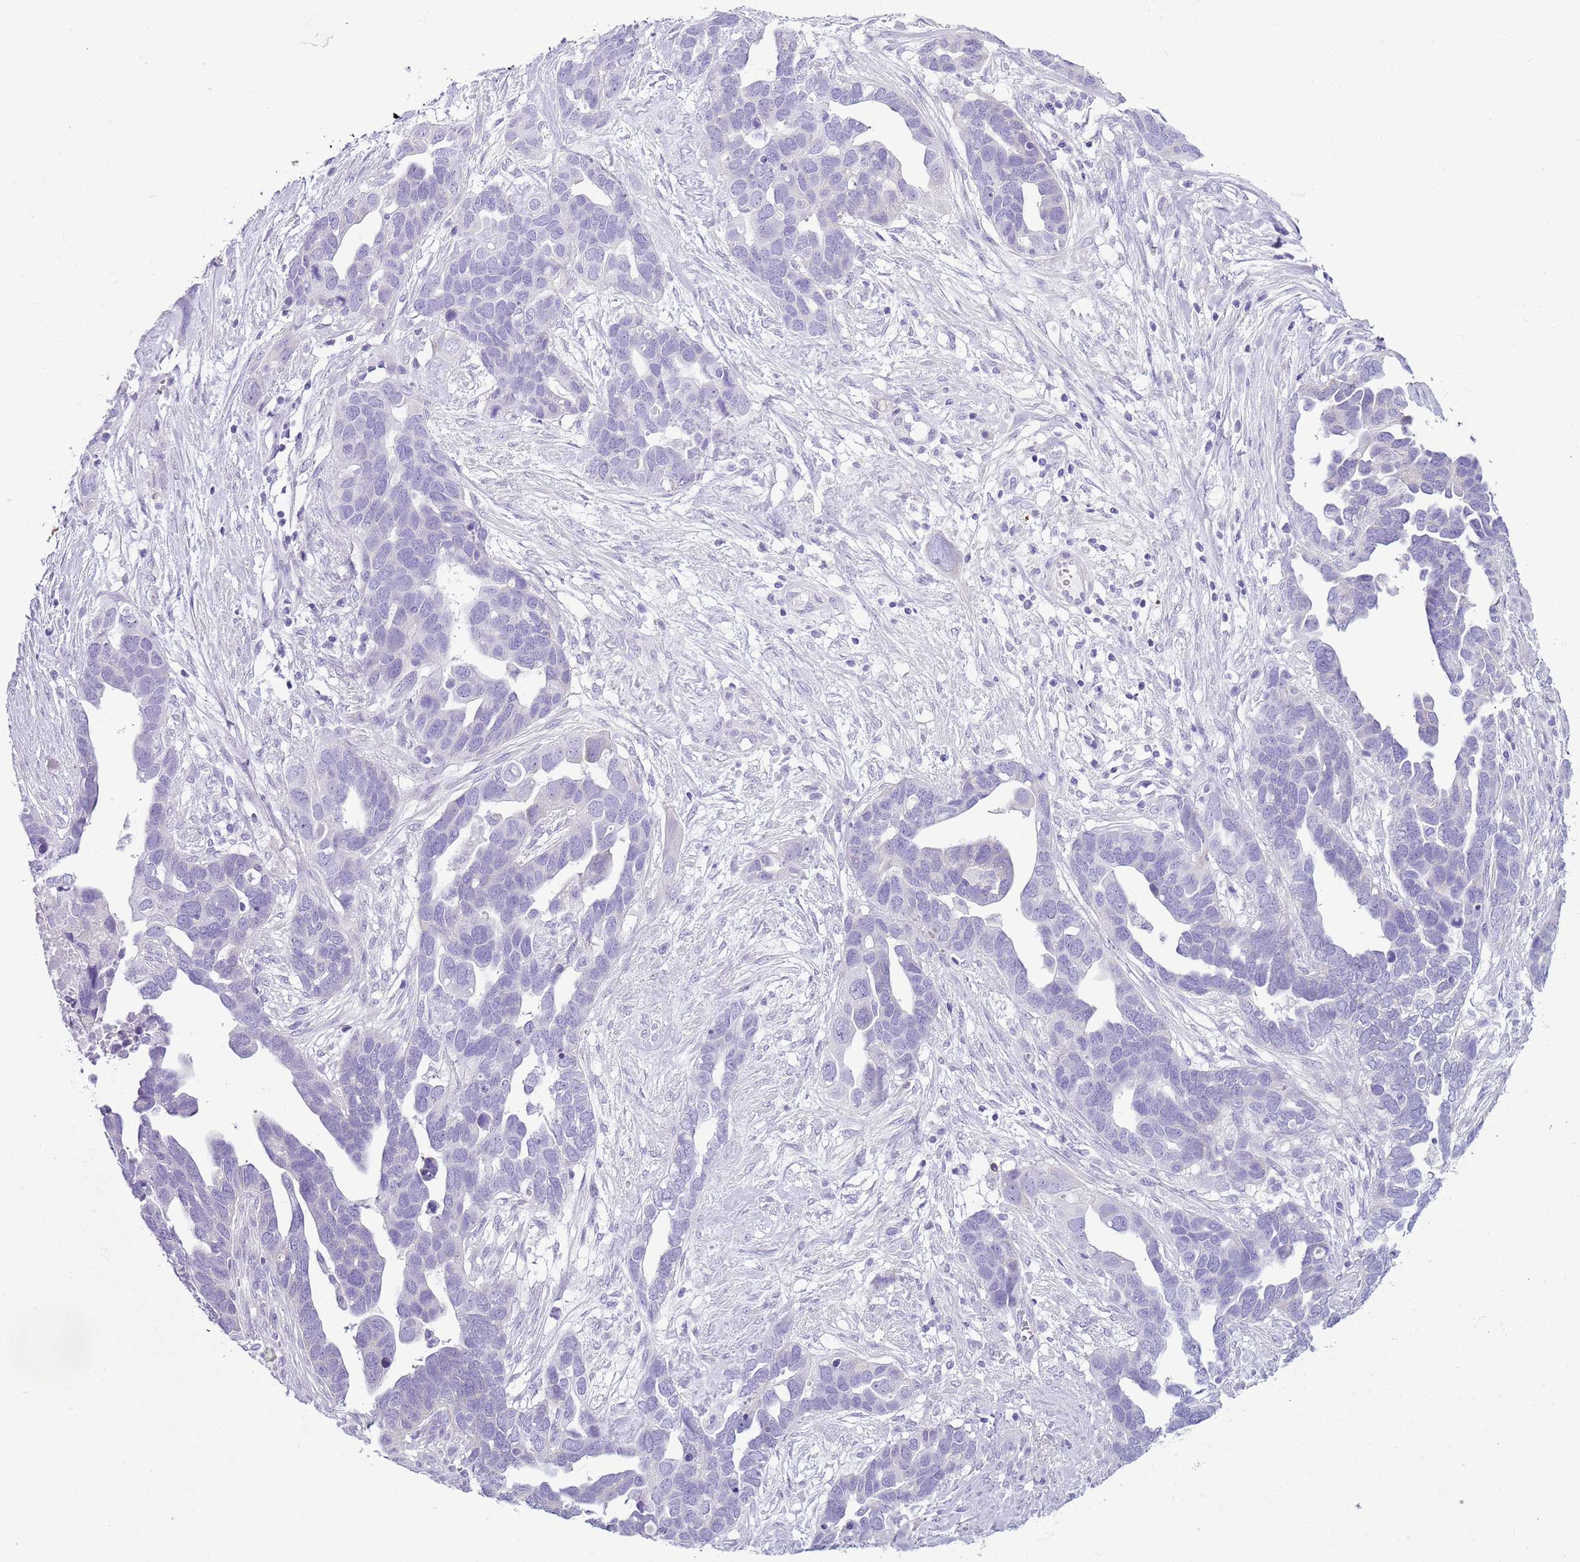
{"staining": {"intensity": "negative", "quantity": "none", "location": "none"}, "tissue": "ovarian cancer", "cell_type": "Tumor cells", "image_type": "cancer", "snomed": [{"axis": "morphology", "description": "Cystadenocarcinoma, serous, NOS"}, {"axis": "topography", "description": "Ovary"}], "caption": "Ovarian serous cystadenocarcinoma was stained to show a protein in brown. There is no significant positivity in tumor cells.", "gene": "CD177", "patient": {"sex": "female", "age": 54}}